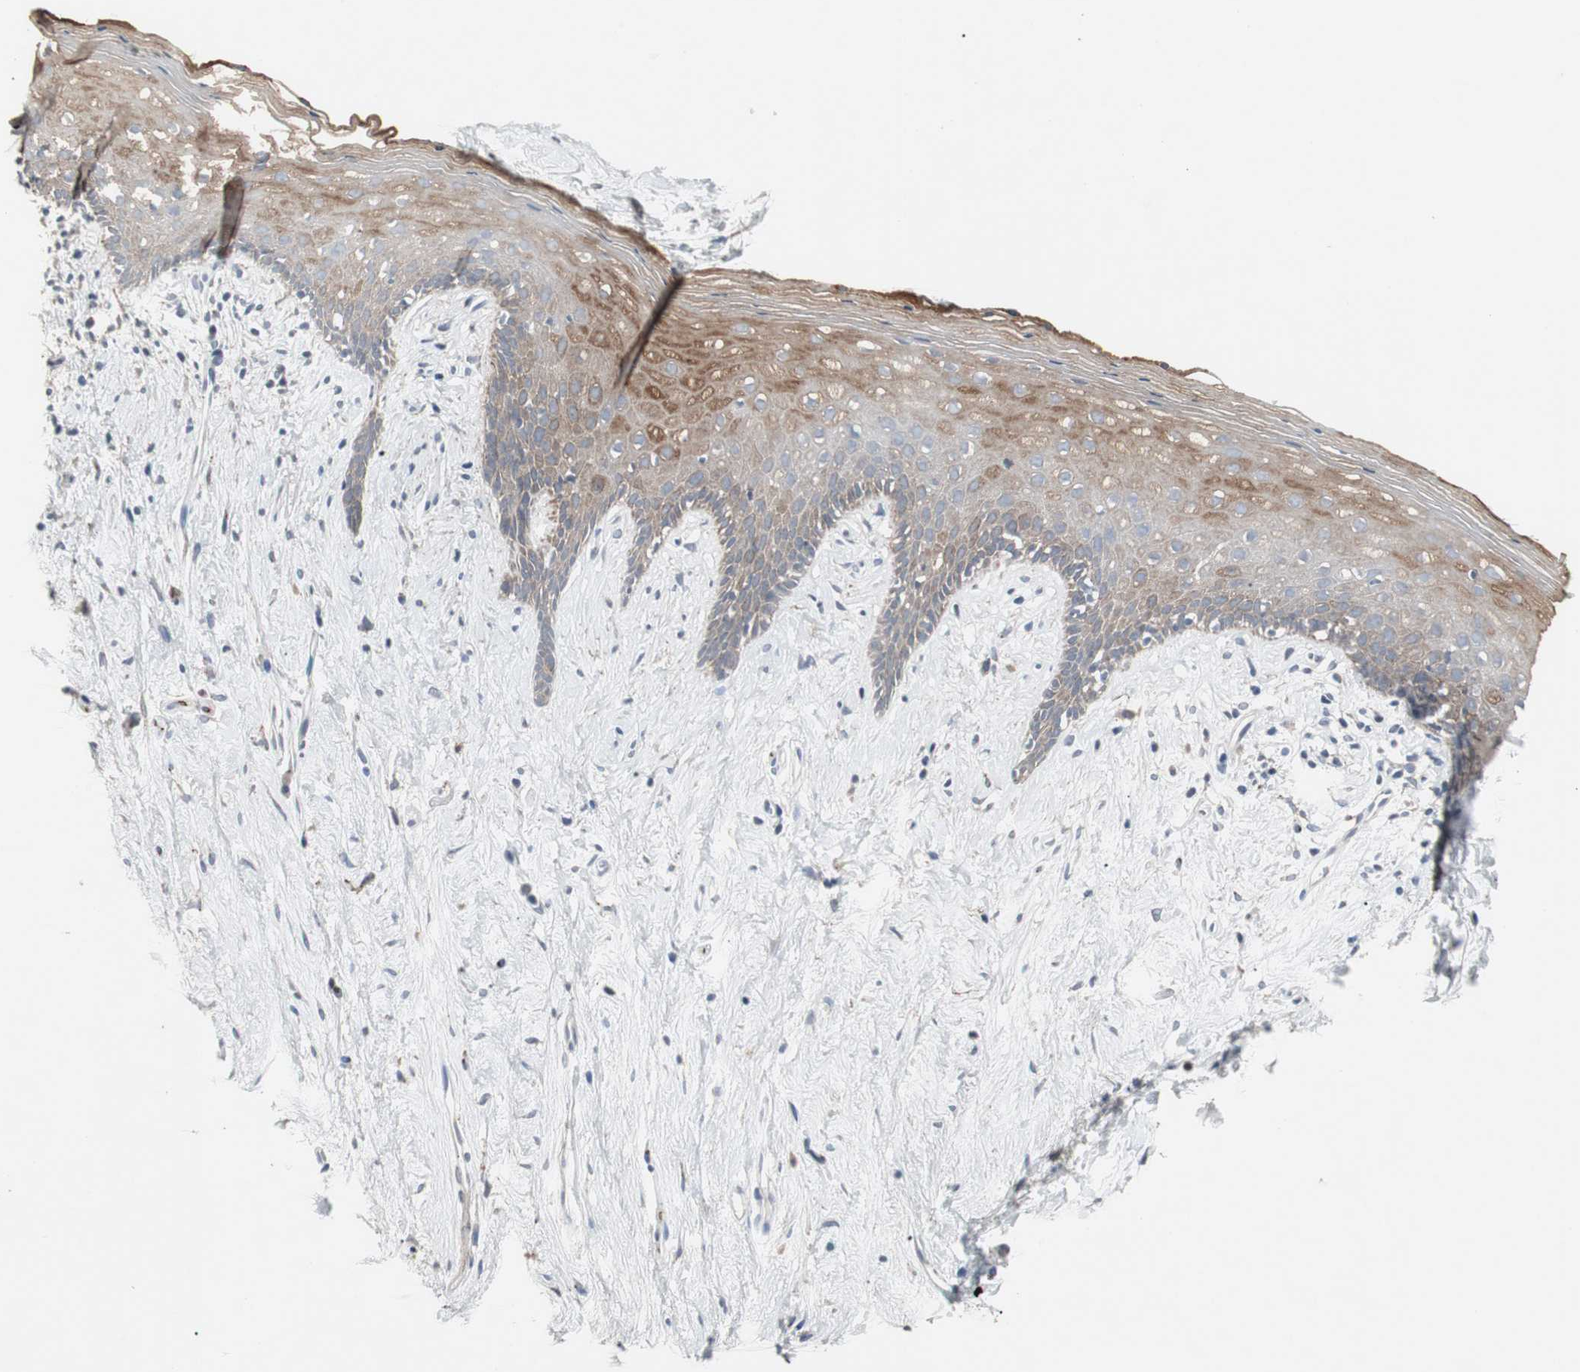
{"staining": {"intensity": "moderate", "quantity": ">75%", "location": "cytoplasmic/membranous"}, "tissue": "vagina", "cell_type": "Squamous epithelial cells", "image_type": "normal", "snomed": [{"axis": "morphology", "description": "Normal tissue, NOS"}, {"axis": "topography", "description": "Vagina"}], "caption": "High-power microscopy captured an immunohistochemistry (IHC) histopathology image of normal vagina, revealing moderate cytoplasmic/membranous staining in approximately >75% of squamous epithelial cells. (Stains: DAB (3,3'-diaminobenzidine) in brown, nuclei in blue, Microscopy: brightfield microscopy at high magnification).", "gene": "GBA1", "patient": {"sex": "female", "age": 44}}